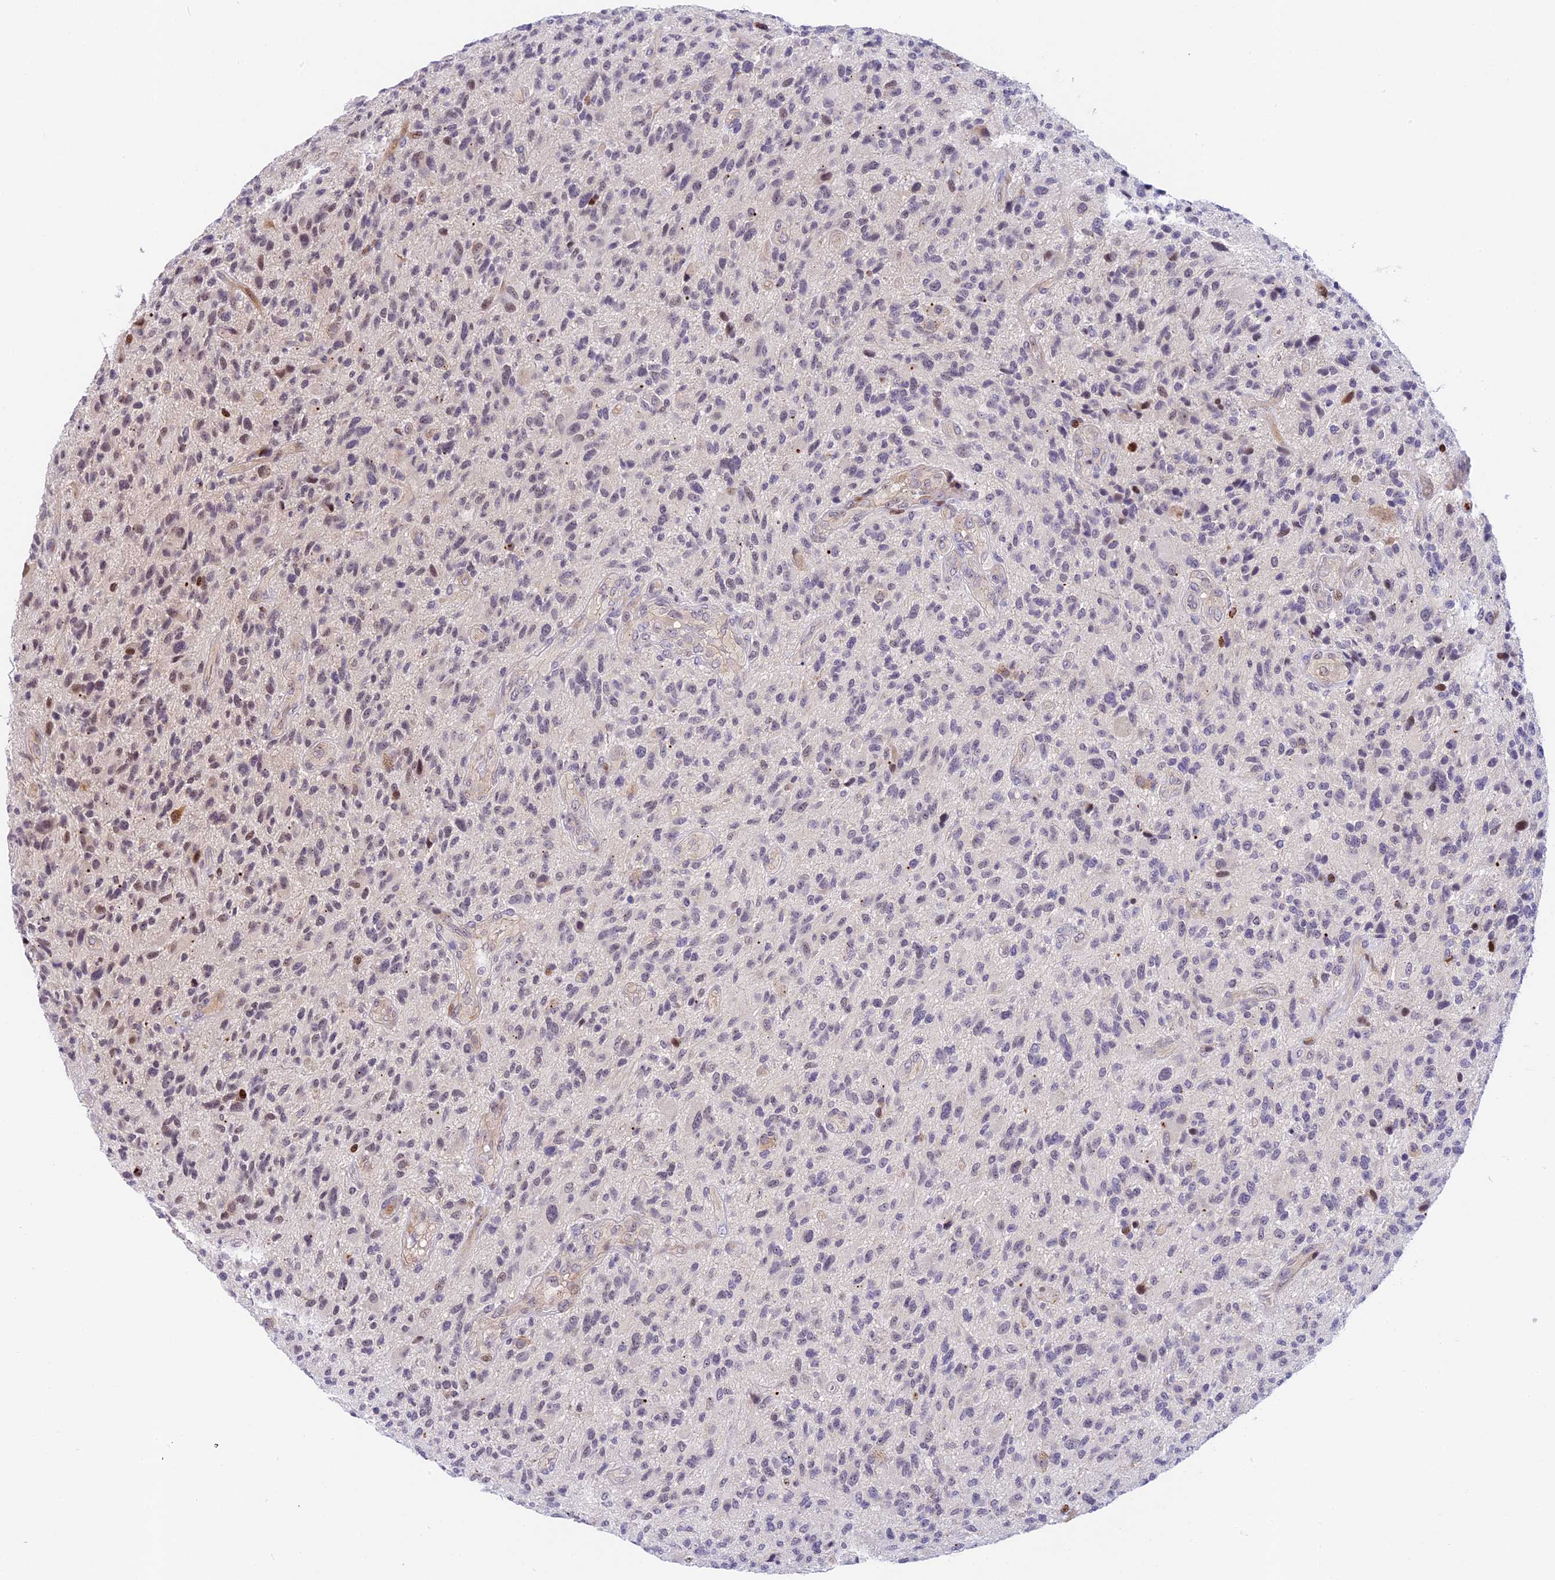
{"staining": {"intensity": "weak", "quantity": "<25%", "location": "nuclear"}, "tissue": "glioma", "cell_type": "Tumor cells", "image_type": "cancer", "snomed": [{"axis": "morphology", "description": "Glioma, malignant, High grade"}, {"axis": "topography", "description": "Brain"}], "caption": "This histopathology image is of malignant glioma (high-grade) stained with immunohistochemistry (IHC) to label a protein in brown with the nuclei are counter-stained blue. There is no expression in tumor cells.", "gene": "MIDN", "patient": {"sex": "male", "age": 47}}